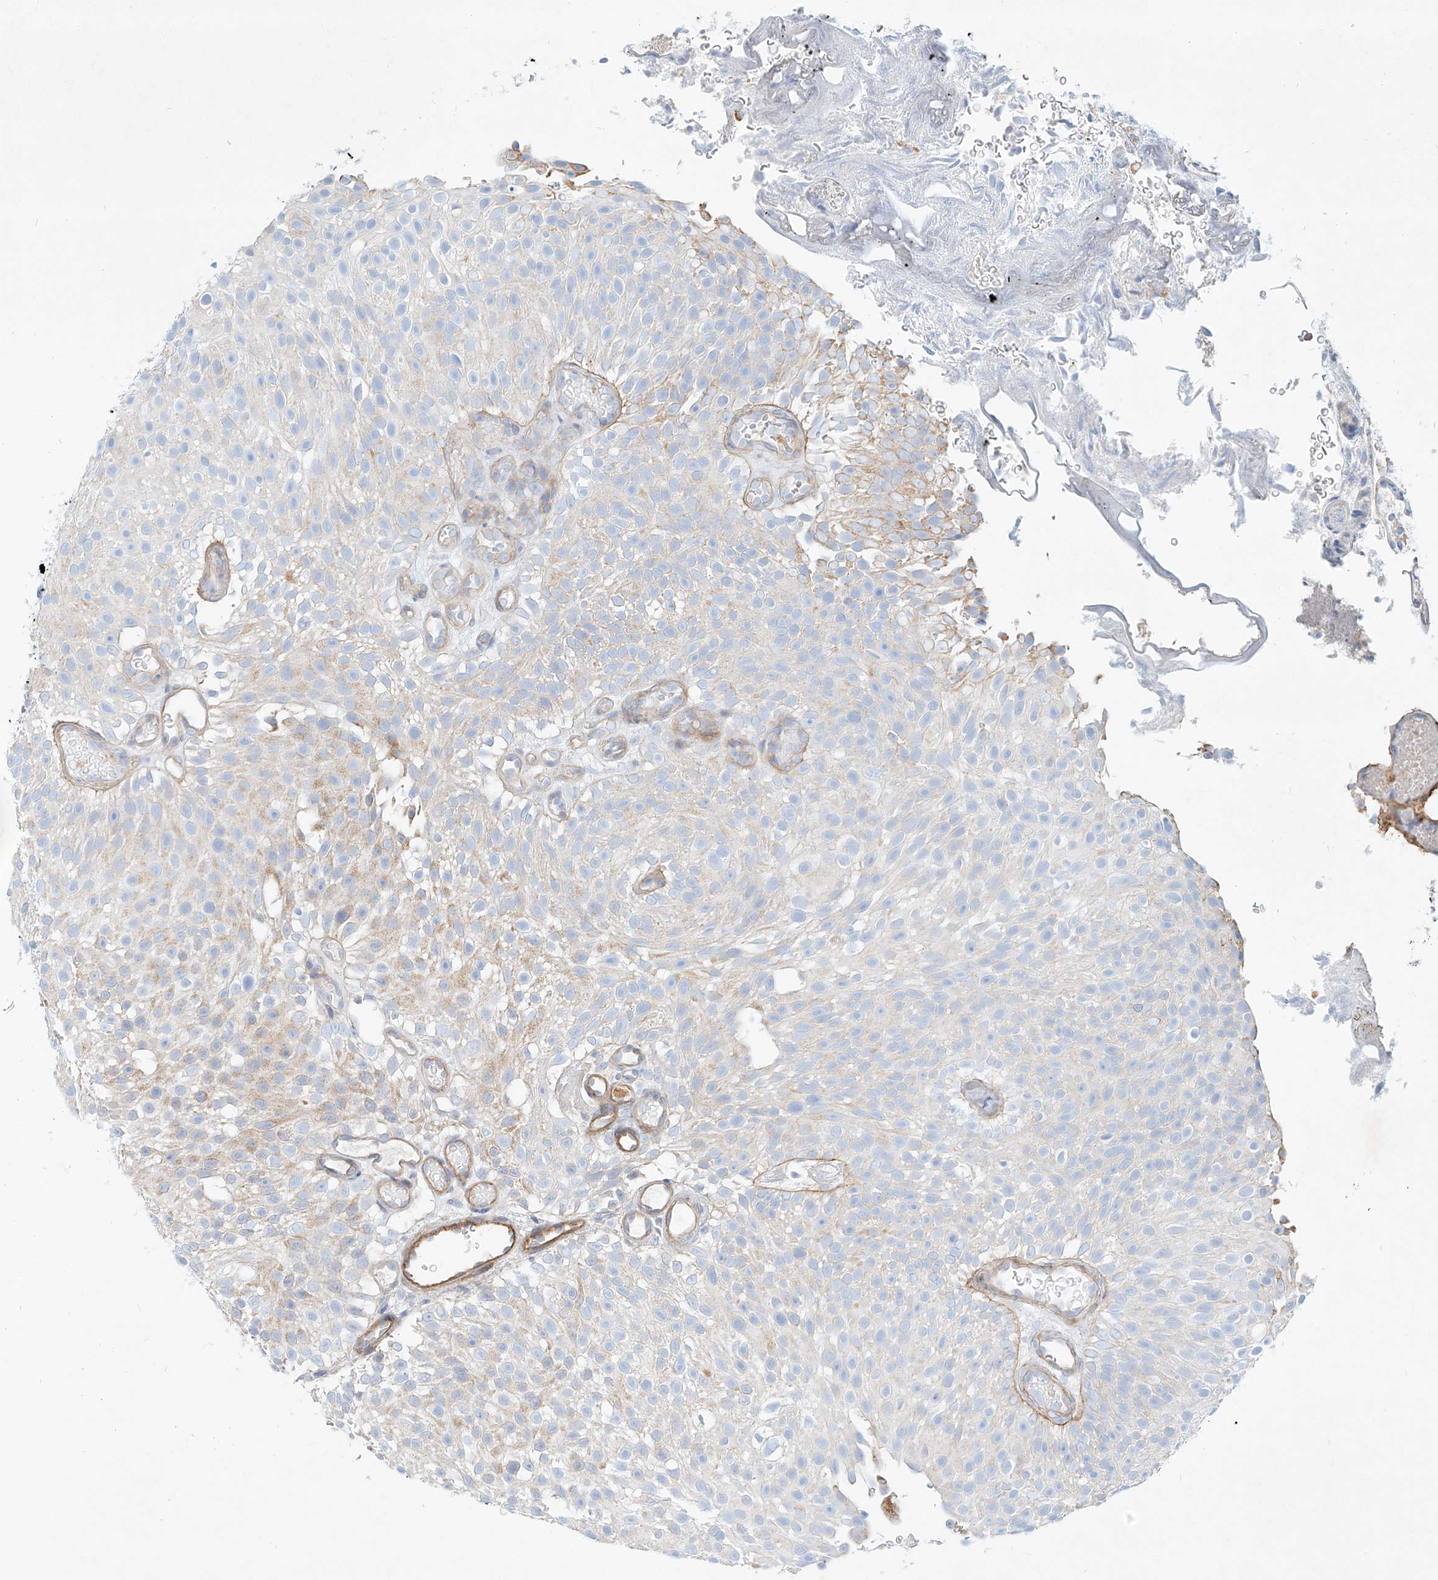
{"staining": {"intensity": "weak", "quantity": "<25%", "location": "cytoplasmic/membranous"}, "tissue": "urothelial cancer", "cell_type": "Tumor cells", "image_type": "cancer", "snomed": [{"axis": "morphology", "description": "Urothelial carcinoma, Low grade"}, {"axis": "topography", "description": "Urinary bladder"}], "caption": "A high-resolution image shows immunohistochemistry (IHC) staining of urothelial cancer, which reveals no significant positivity in tumor cells.", "gene": "AJM1", "patient": {"sex": "male", "age": 78}}